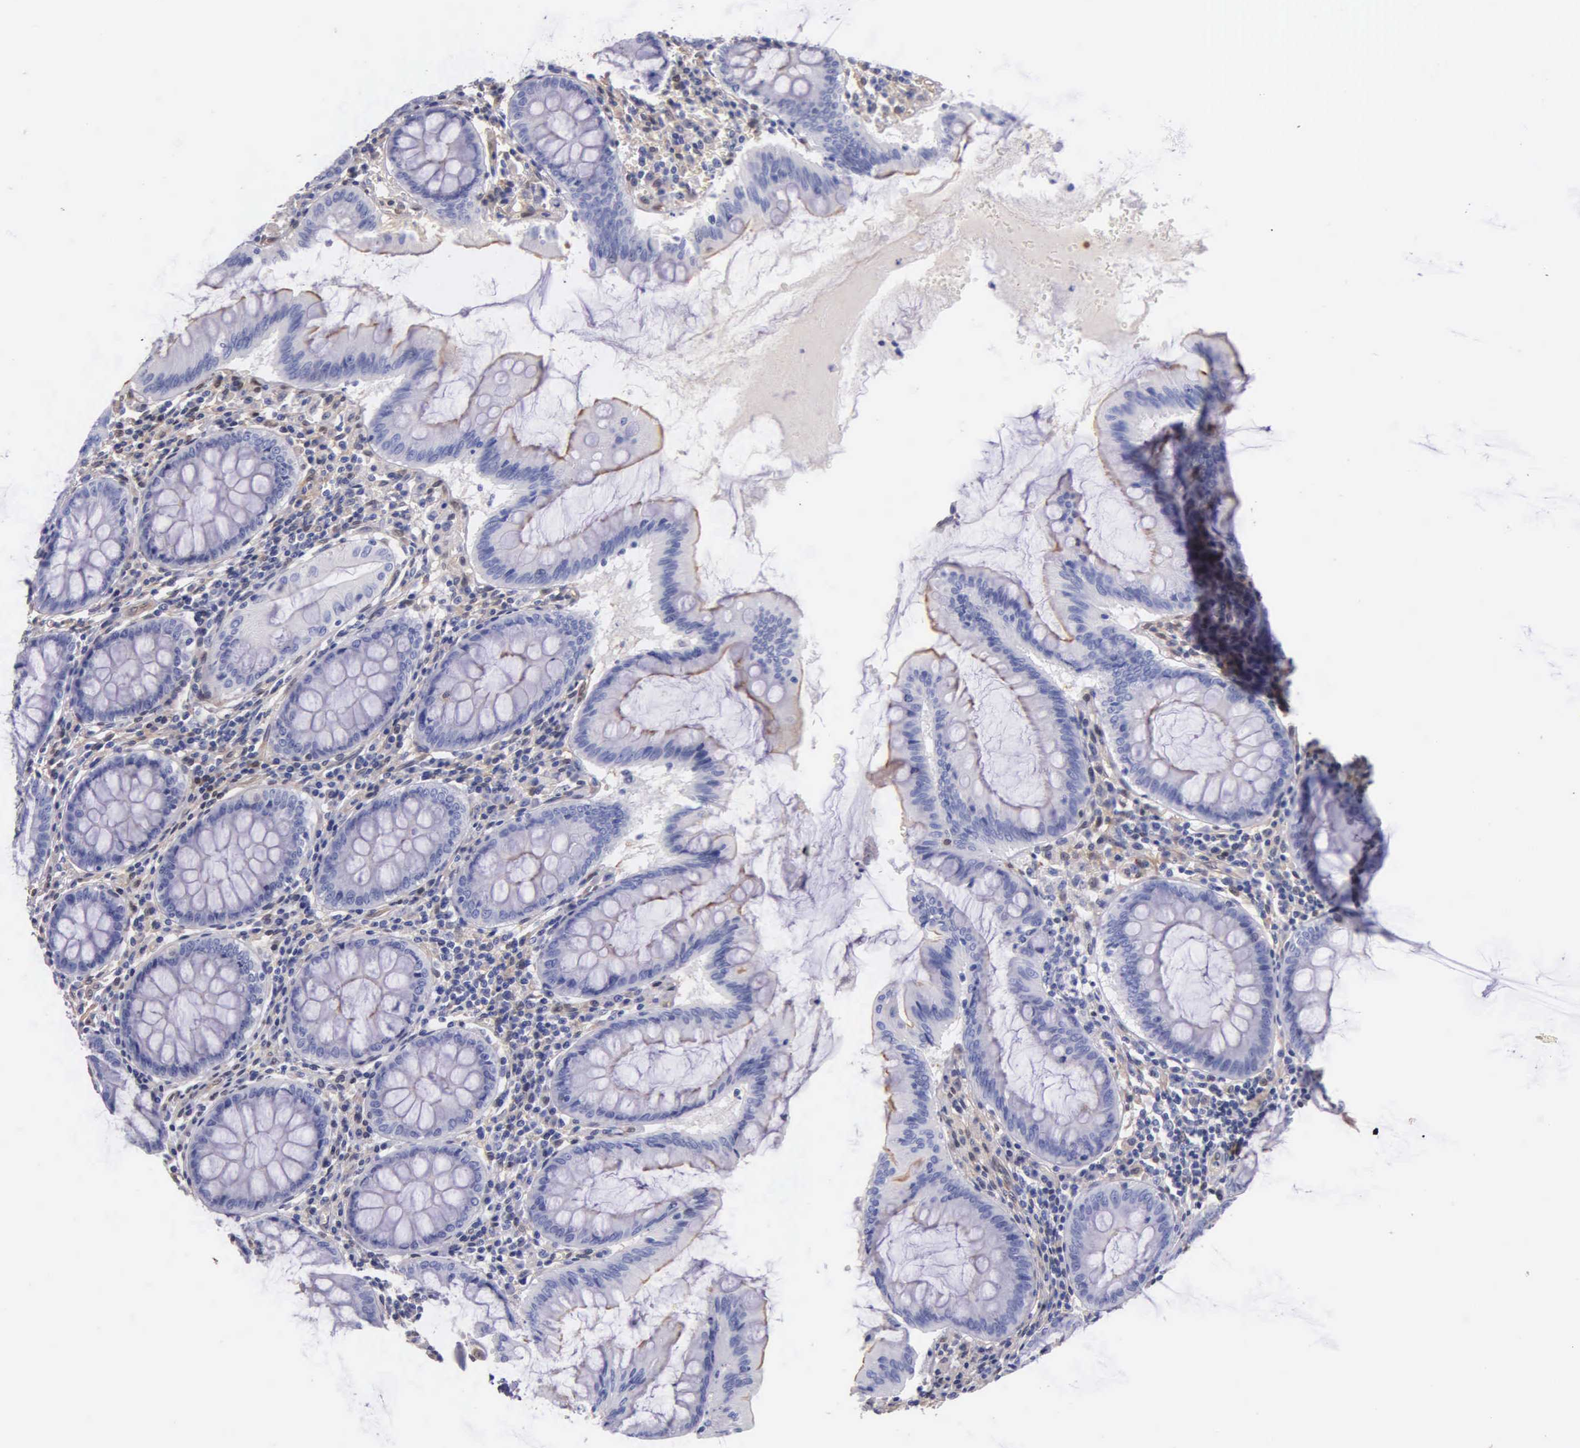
{"staining": {"intensity": "negative", "quantity": "none", "location": "none"}, "tissue": "colon", "cell_type": "Endothelial cells", "image_type": "normal", "snomed": [{"axis": "morphology", "description": "Normal tissue, NOS"}, {"axis": "topography", "description": "Colon"}], "caption": "IHC of benign human colon reveals no expression in endothelial cells.", "gene": "GSTT2B", "patient": {"sex": "male", "age": 62}}